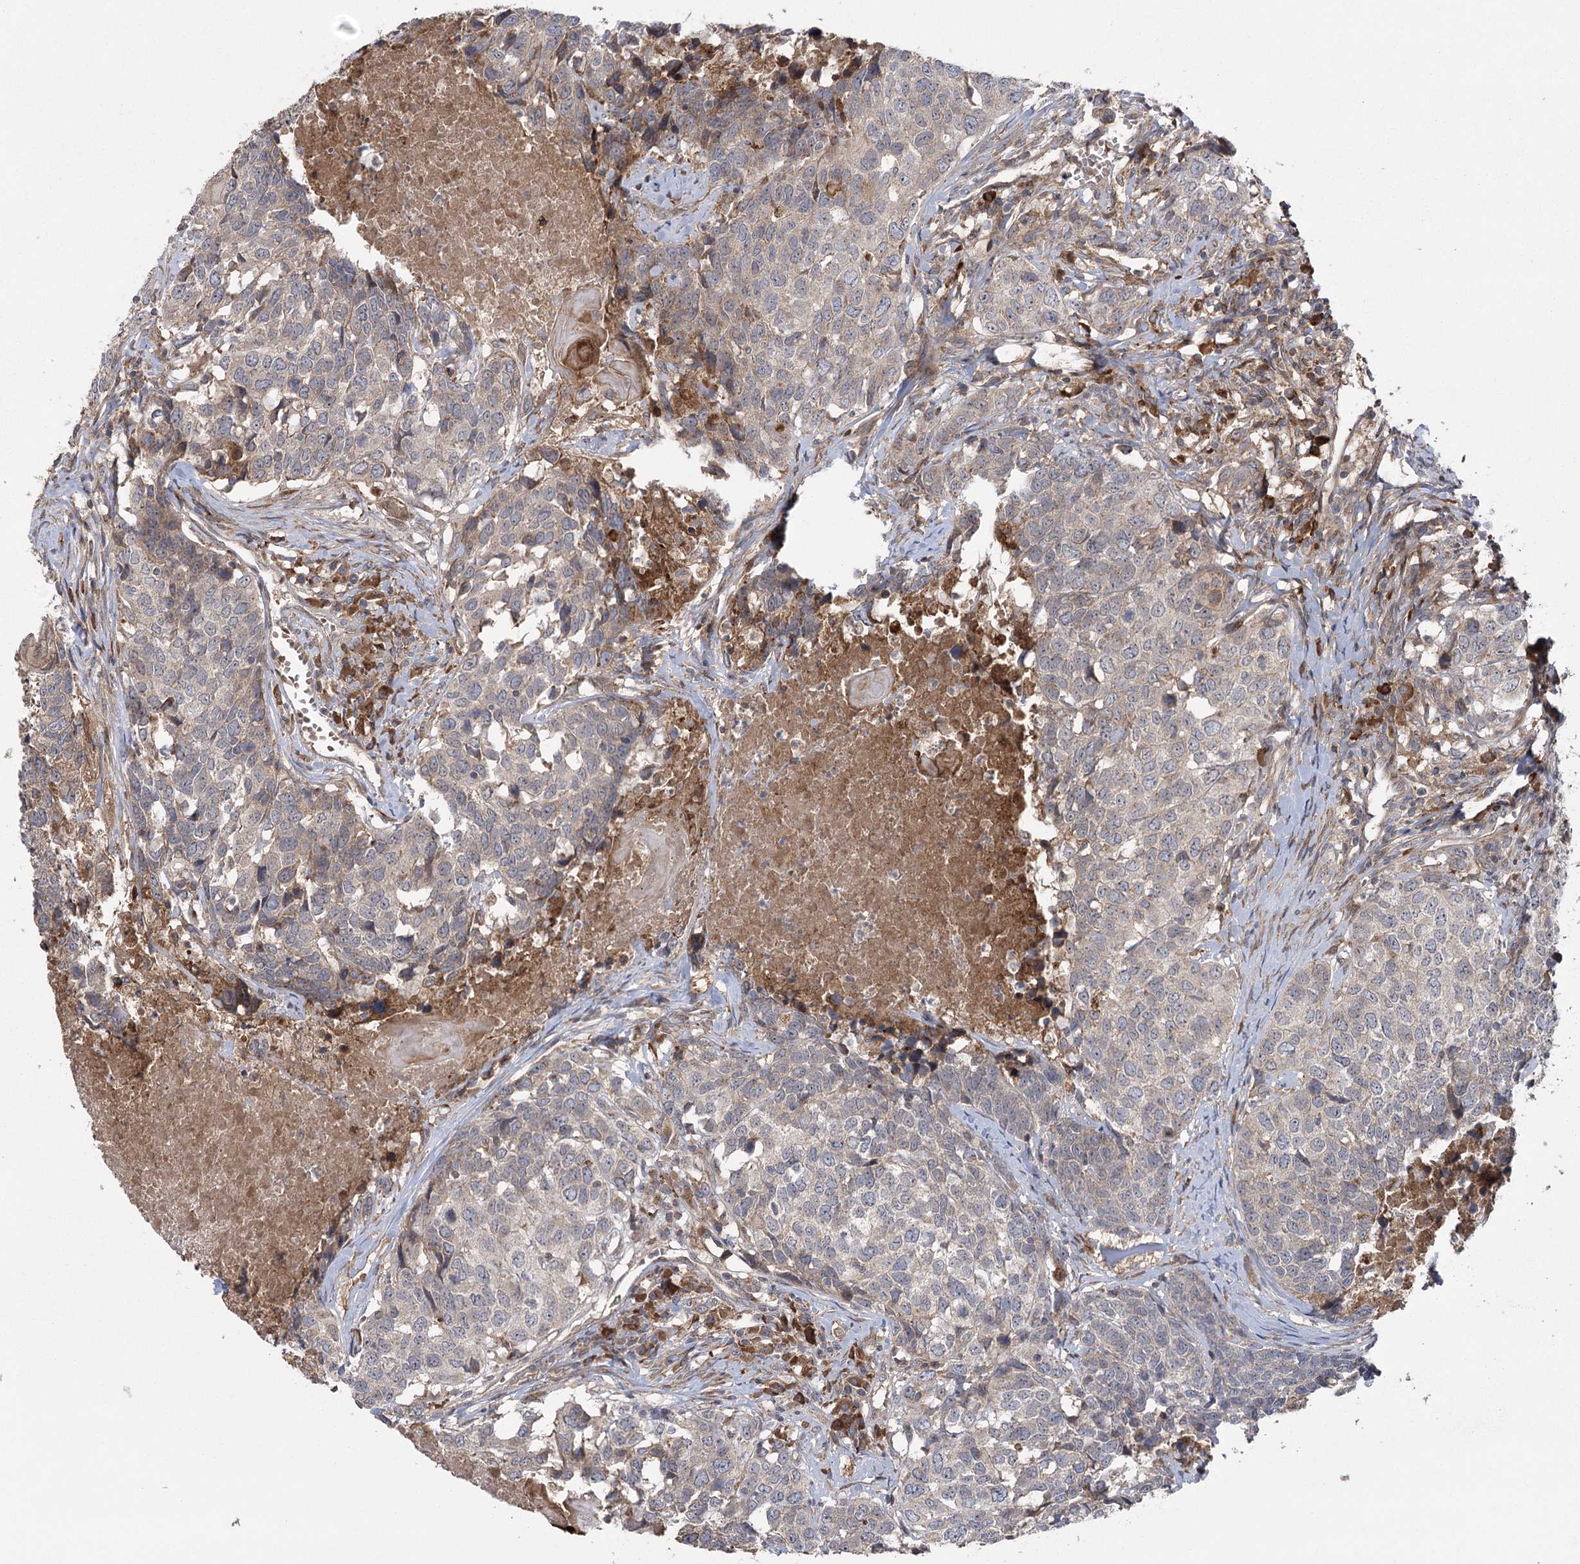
{"staining": {"intensity": "negative", "quantity": "none", "location": "none"}, "tissue": "head and neck cancer", "cell_type": "Tumor cells", "image_type": "cancer", "snomed": [{"axis": "morphology", "description": "Squamous cell carcinoma, NOS"}, {"axis": "topography", "description": "Head-Neck"}], "caption": "Immunohistochemical staining of squamous cell carcinoma (head and neck) reveals no significant positivity in tumor cells.", "gene": "KCNN2", "patient": {"sex": "male", "age": 66}}